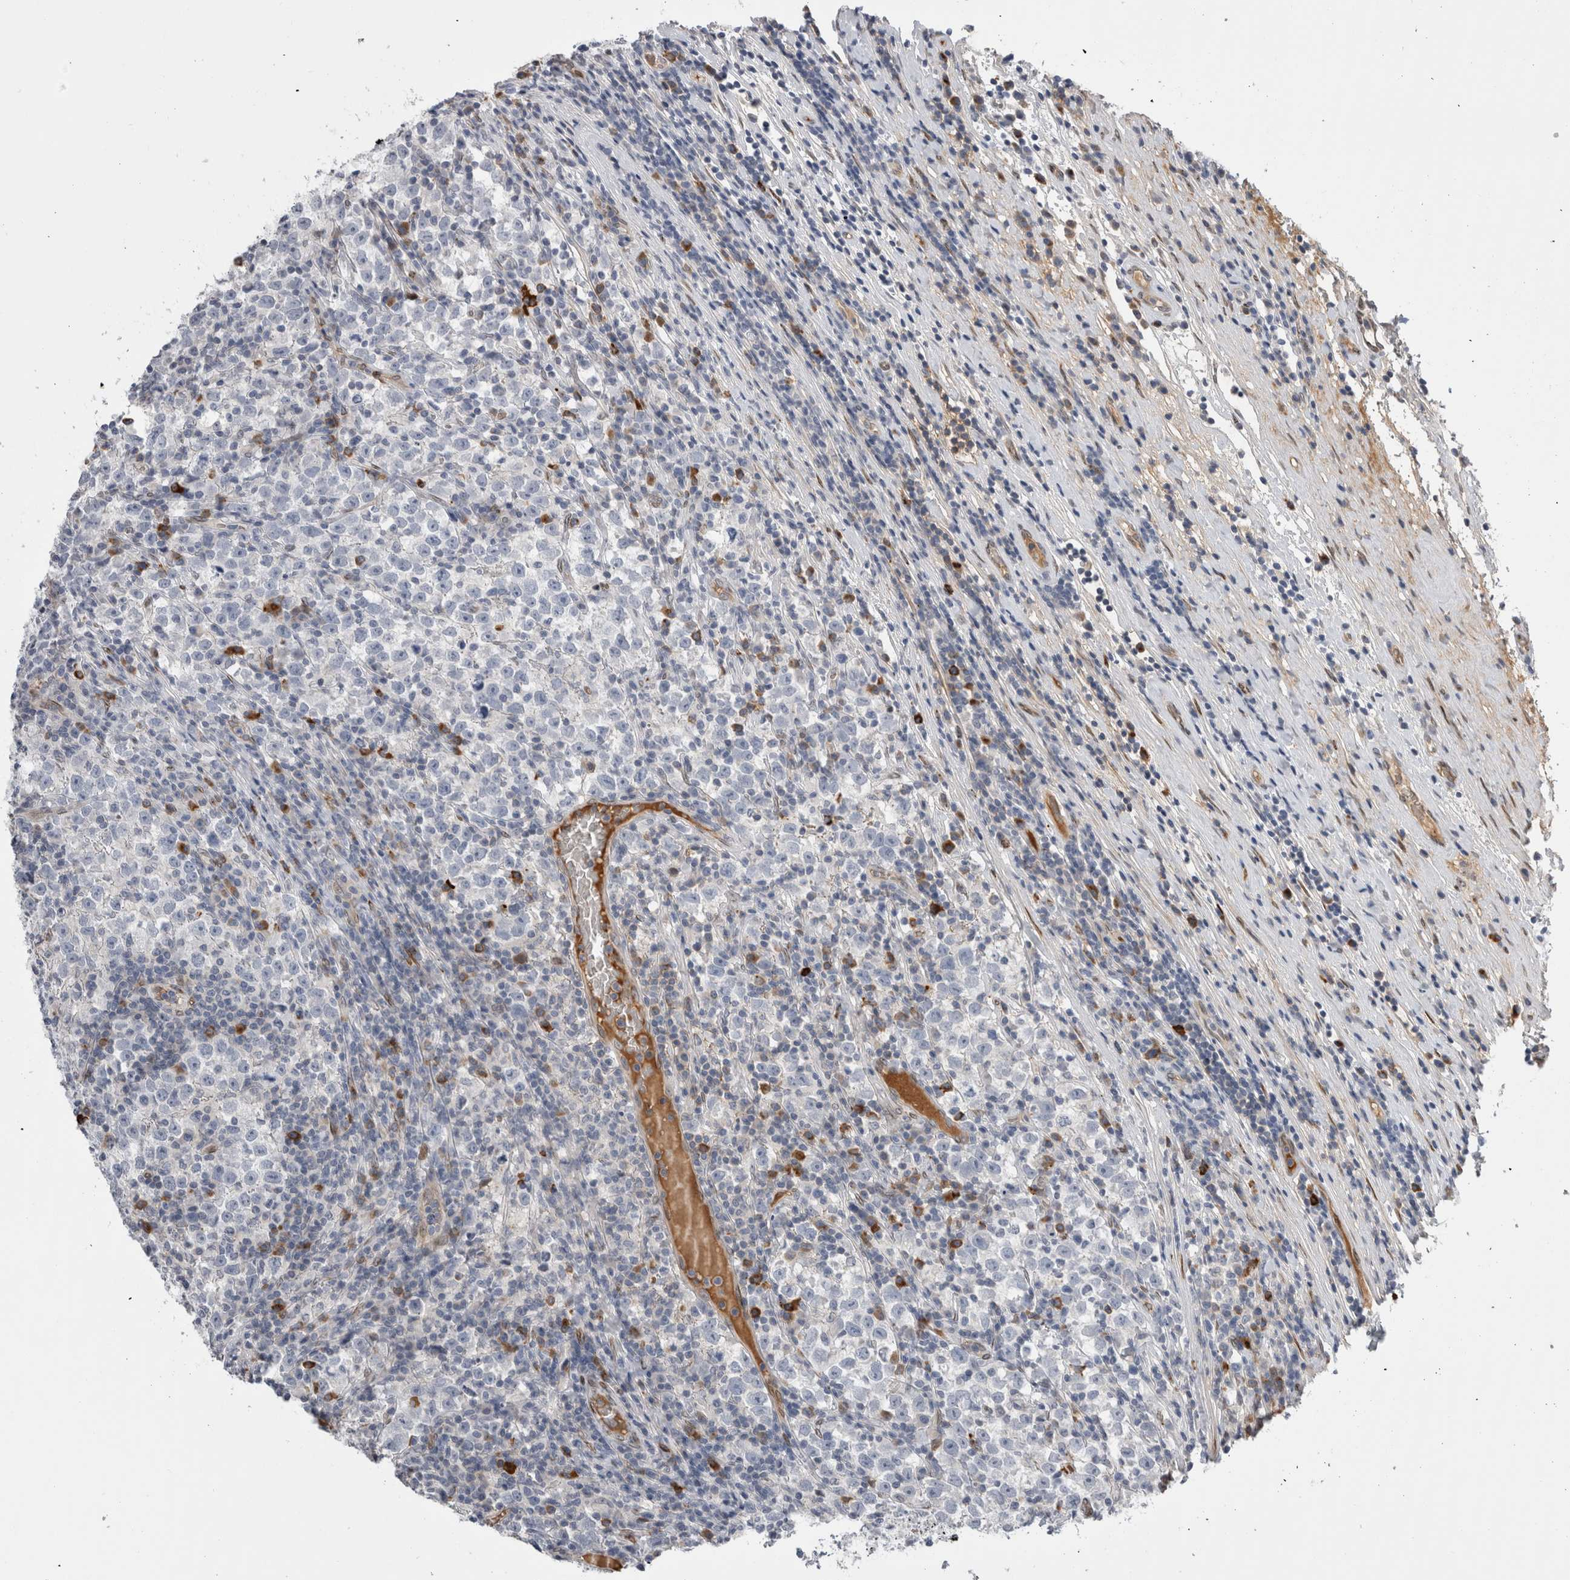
{"staining": {"intensity": "negative", "quantity": "none", "location": "none"}, "tissue": "testis cancer", "cell_type": "Tumor cells", "image_type": "cancer", "snomed": [{"axis": "morphology", "description": "Normal tissue, NOS"}, {"axis": "morphology", "description": "Seminoma, NOS"}, {"axis": "topography", "description": "Testis"}], "caption": "Immunohistochemical staining of testis cancer (seminoma) exhibits no significant staining in tumor cells.", "gene": "DMTN", "patient": {"sex": "male", "age": 43}}